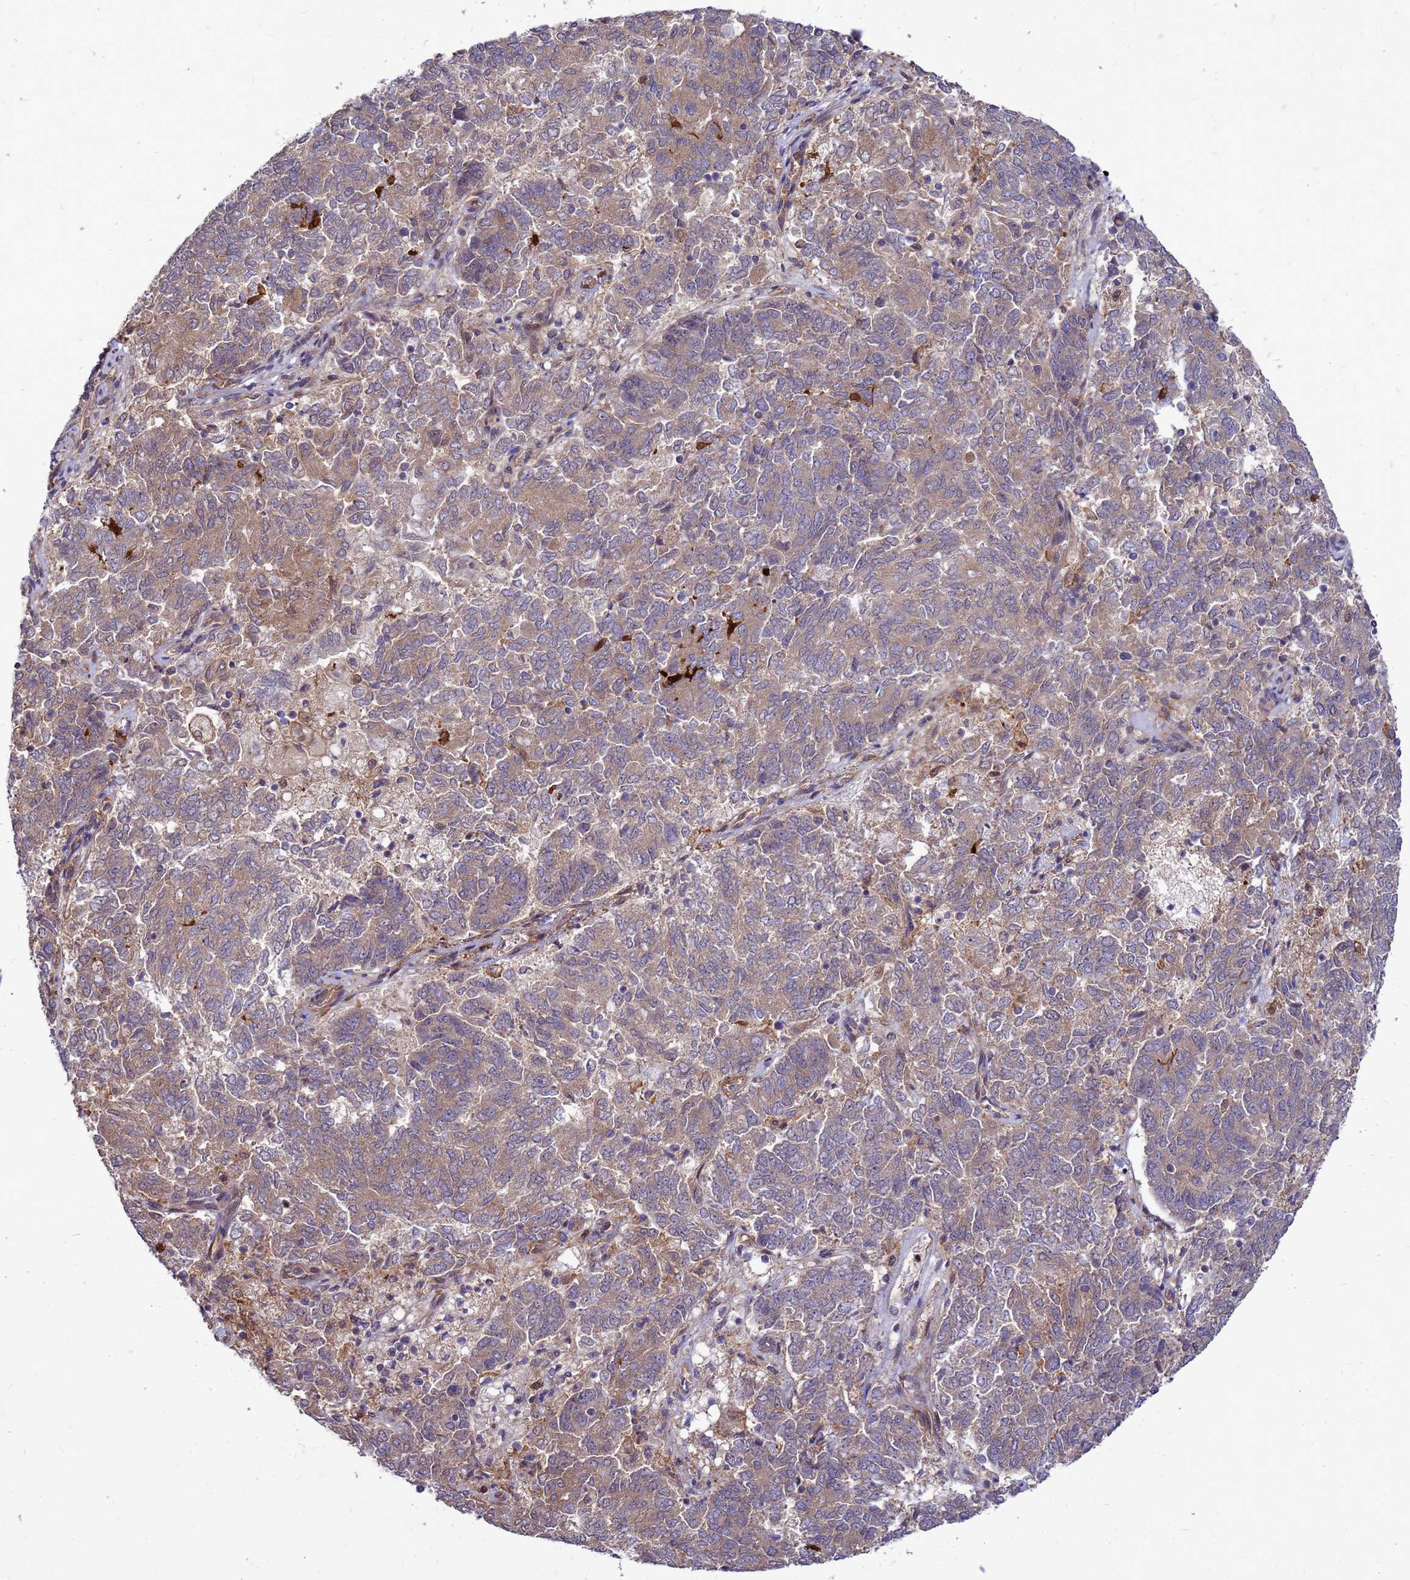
{"staining": {"intensity": "weak", "quantity": ">75%", "location": "cytoplasmic/membranous"}, "tissue": "endometrial cancer", "cell_type": "Tumor cells", "image_type": "cancer", "snomed": [{"axis": "morphology", "description": "Adenocarcinoma, NOS"}, {"axis": "topography", "description": "Endometrium"}], "caption": "Tumor cells reveal low levels of weak cytoplasmic/membranous staining in about >75% of cells in endometrial cancer (adenocarcinoma).", "gene": "RNF215", "patient": {"sex": "female", "age": 80}}